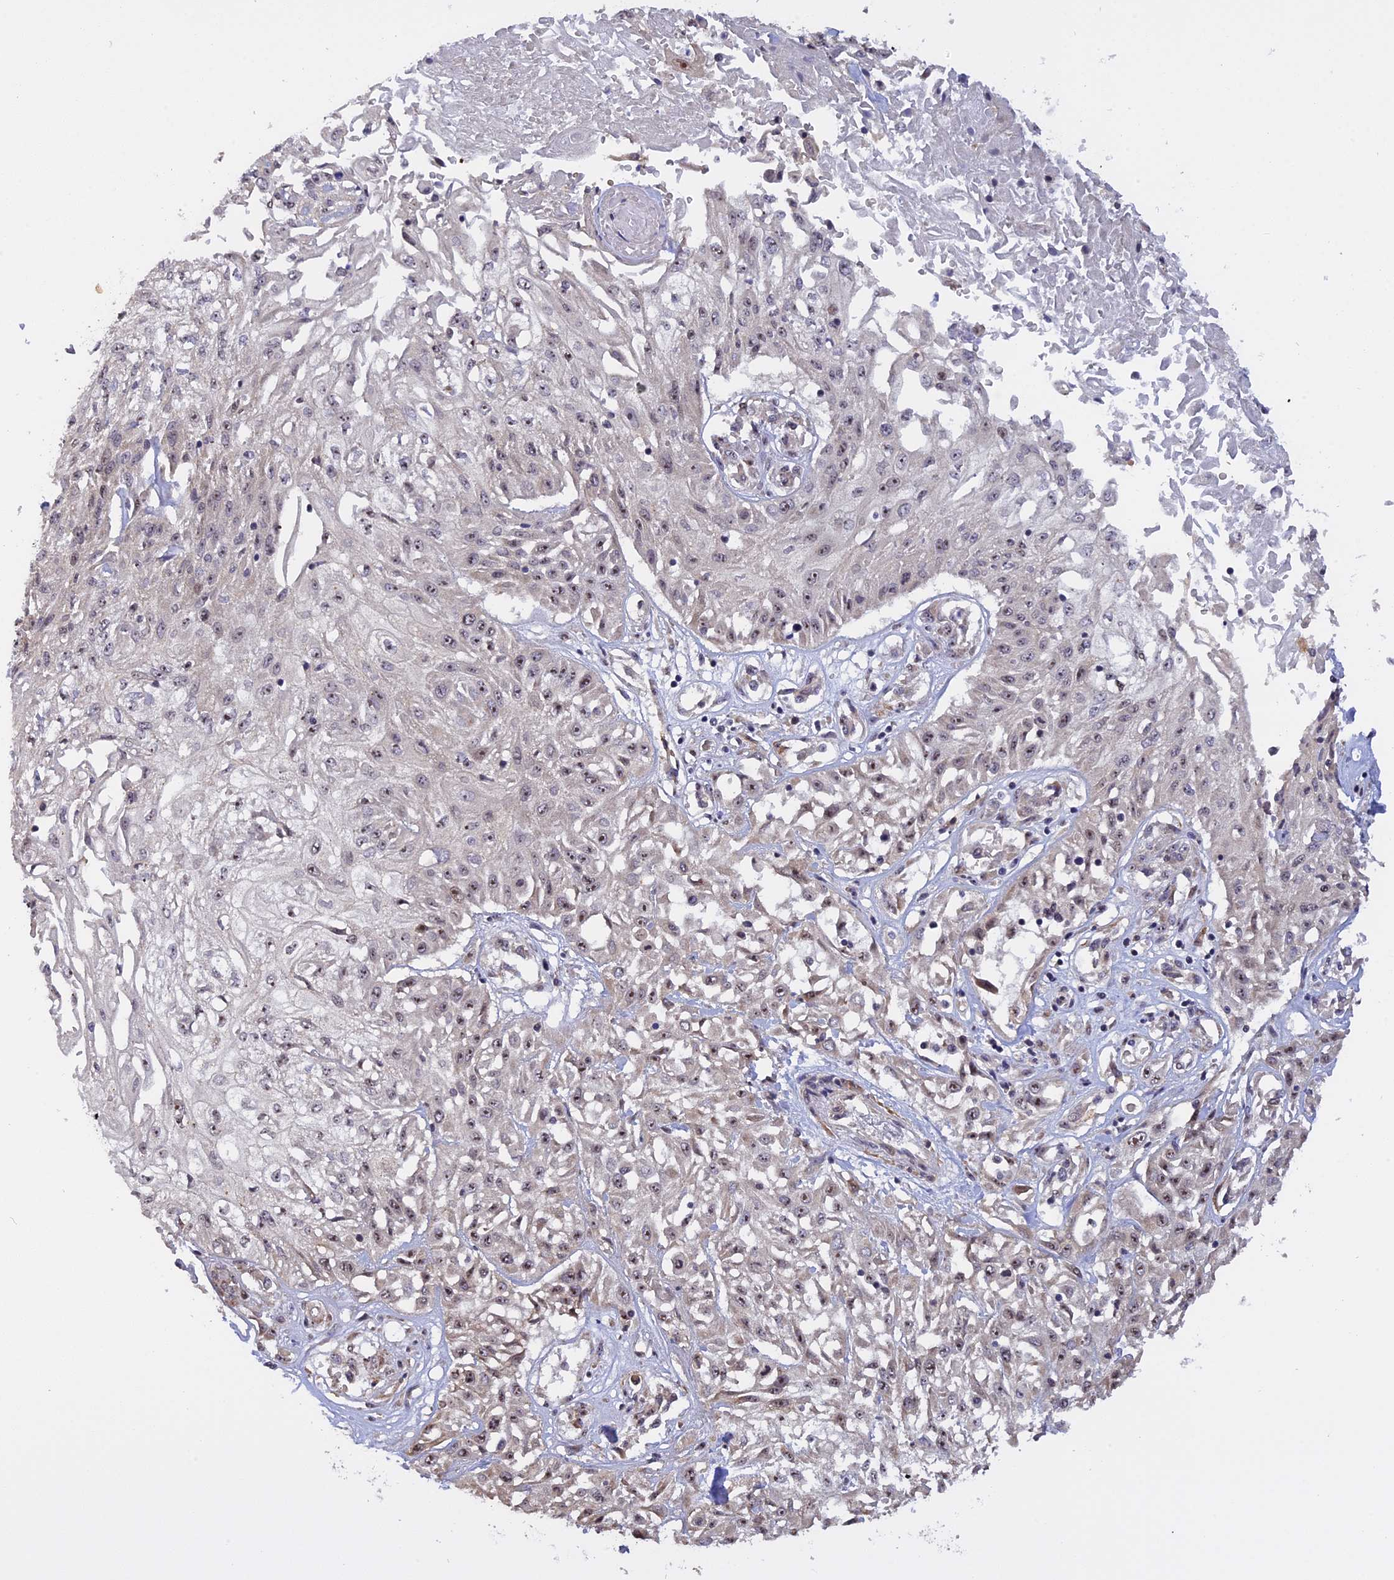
{"staining": {"intensity": "weak", "quantity": "<25%", "location": "nuclear"}, "tissue": "skin cancer", "cell_type": "Tumor cells", "image_type": "cancer", "snomed": [{"axis": "morphology", "description": "Squamous cell carcinoma, NOS"}, {"axis": "morphology", "description": "Squamous cell carcinoma, metastatic, NOS"}, {"axis": "topography", "description": "Skin"}, {"axis": "topography", "description": "Lymph node"}], "caption": "Immunohistochemical staining of skin cancer demonstrates no significant expression in tumor cells. The staining is performed using DAB brown chromogen with nuclei counter-stained in using hematoxylin.", "gene": "MGA", "patient": {"sex": "male", "age": 75}}